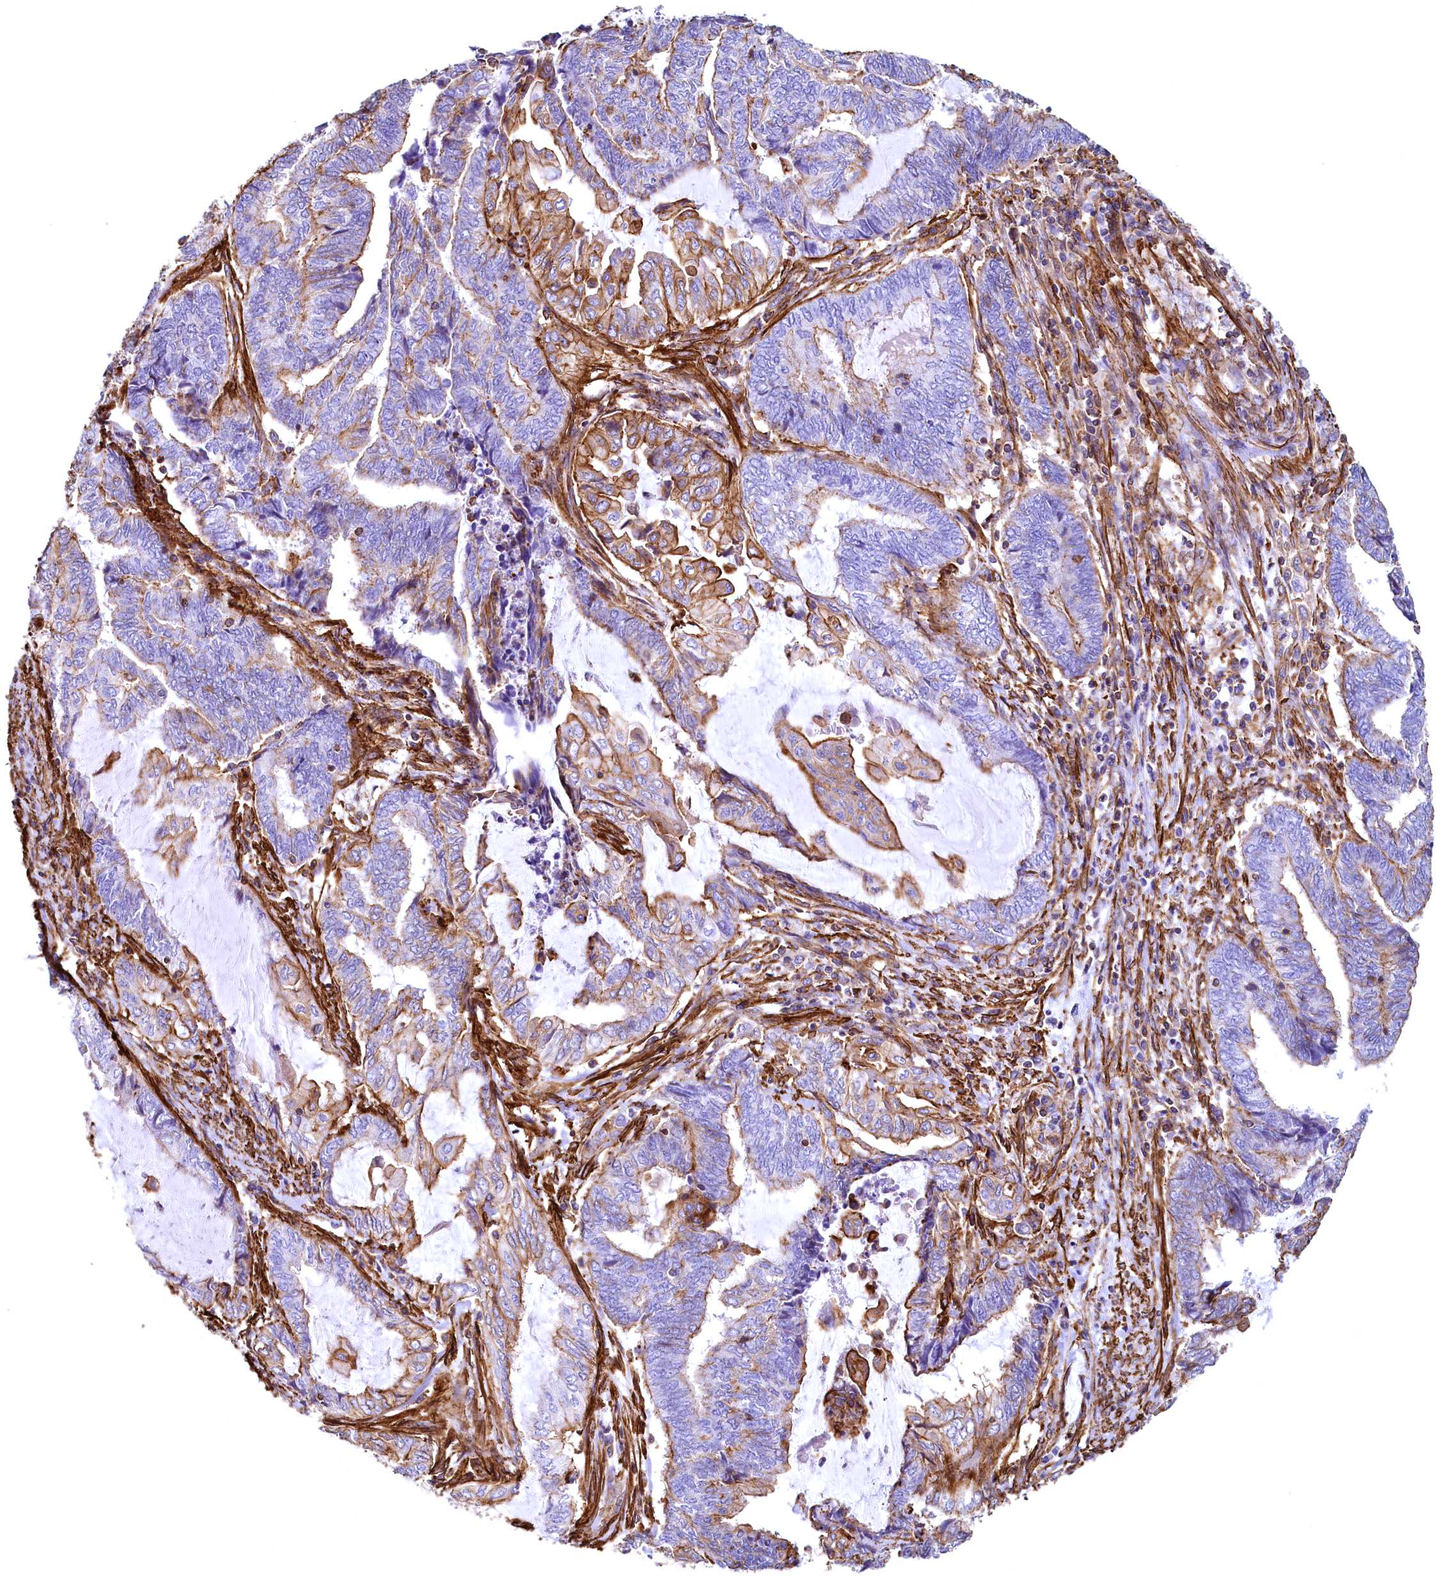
{"staining": {"intensity": "moderate", "quantity": "25%-75%", "location": "cytoplasmic/membranous"}, "tissue": "endometrial cancer", "cell_type": "Tumor cells", "image_type": "cancer", "snomed": [{"axis": "morphology", "description": "Adenocarcinoma, NOS"}, {"axis": "topography", "description": "Uterus"}, {"axis": "topography", "description": "Endometrium"}], "caption": "Moderate cytoplasmic/membranous expression for a protein is identified in about 25%-75% of tumor cells of adenocarcinoma (endometrial) using immunohistochemistry (IHC).", "gene": "THBS1", "patient": {"sex": "female", "age": 70}}